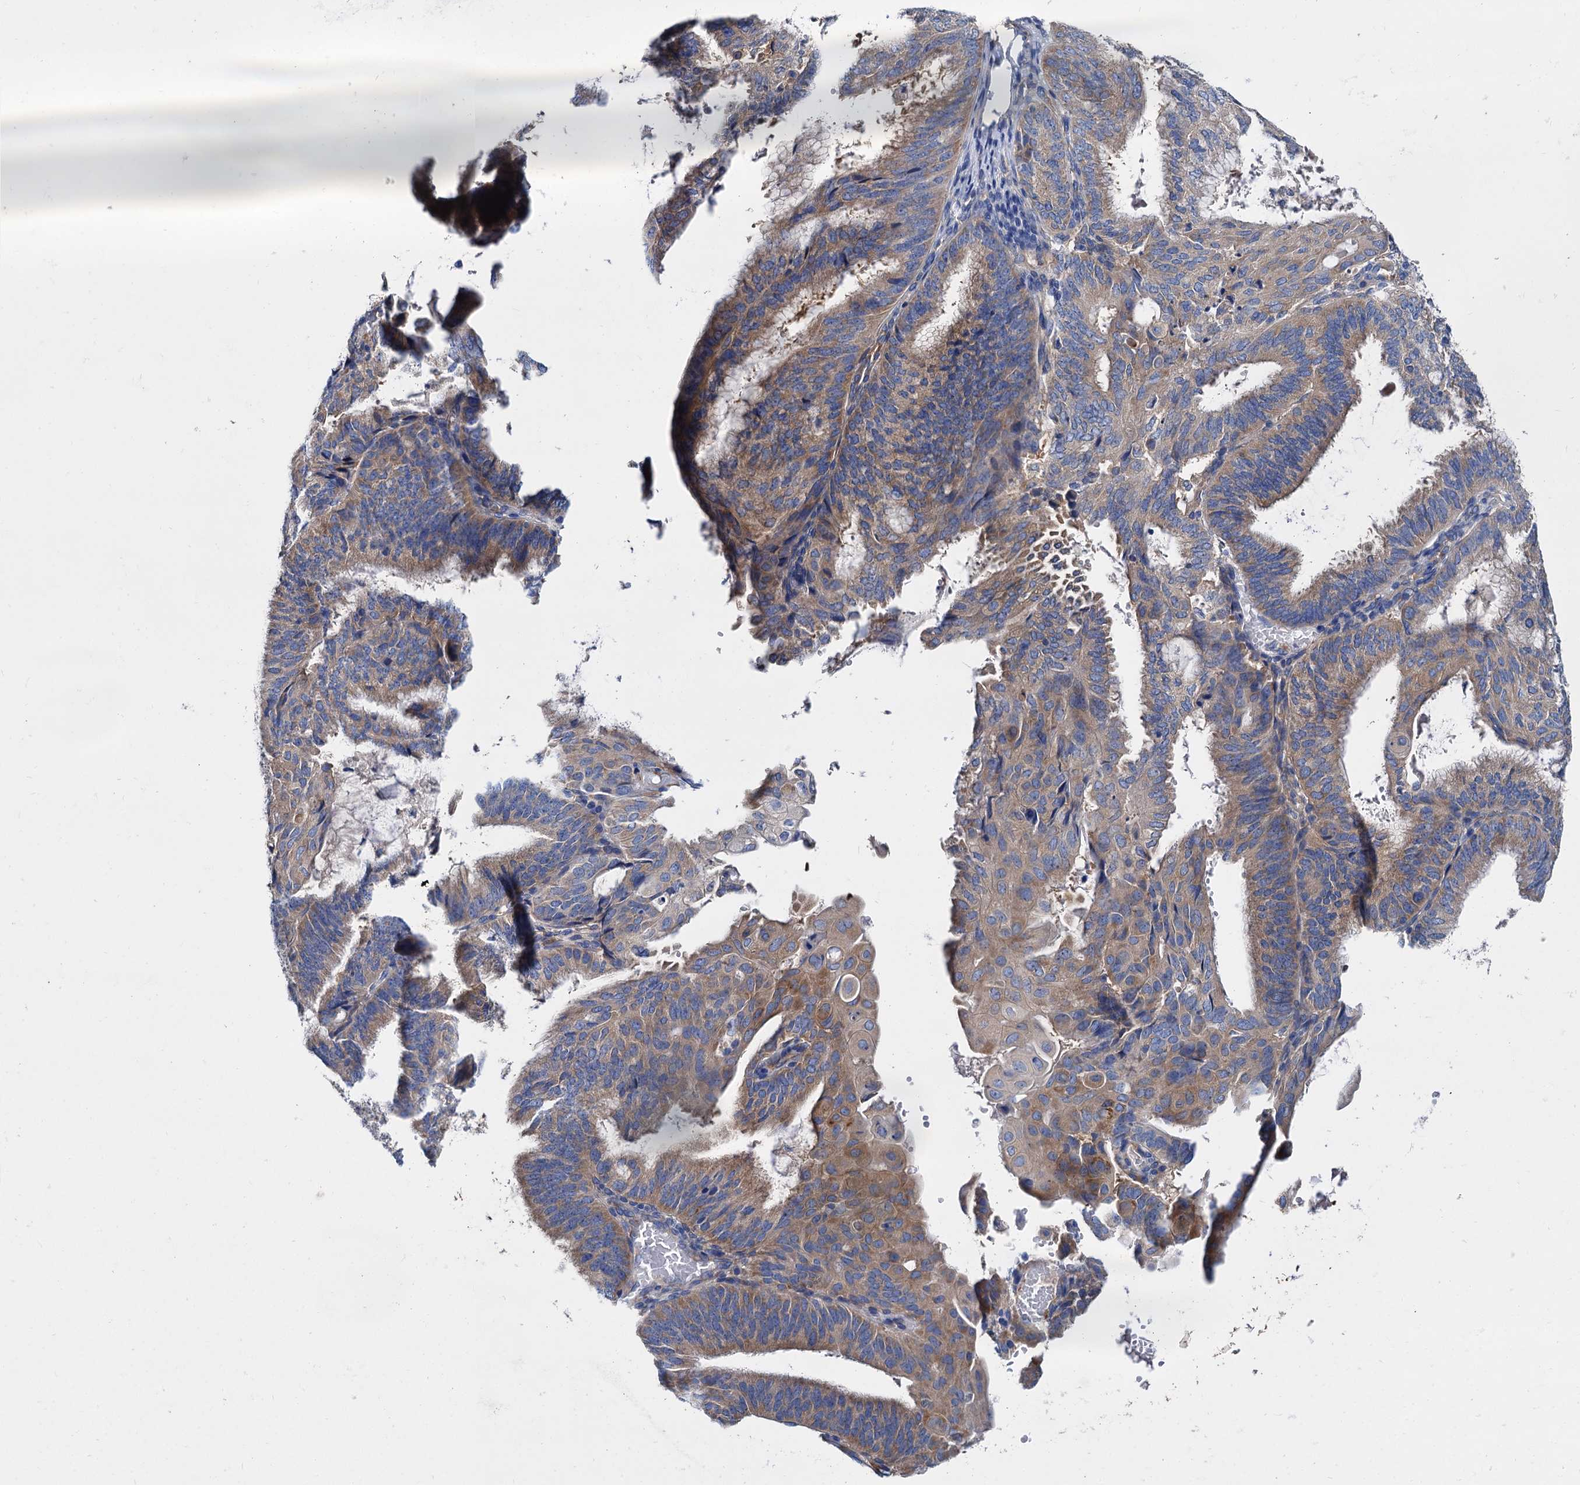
{"staining": {"intensity": "moderate", "quantity": ">75%", "location": "cytoplasmic/membranous"}, "tissue": "endometrial cancer", "cell_type": "Tumor cells", "image_type": "cancer", "snomed": [{"axis": "morphology", "description": "Adenocarcinoma, NOS"}, {"axis": "topography", "description": "Endometrium"}], "caption": "Endometrial cancer was stained to show a protein in brown. There is medium levels of moderate cytoplasmic/membranous expression in about >75% of tumor cells. The staining was performed using DAB (3,3'-diaminobenzidine), with brown indicating positive protein expression. Nuclei are stained blue with hematoxylin.", "gene": "QARS1", "patient": {"sex": "female", "age": 49}}